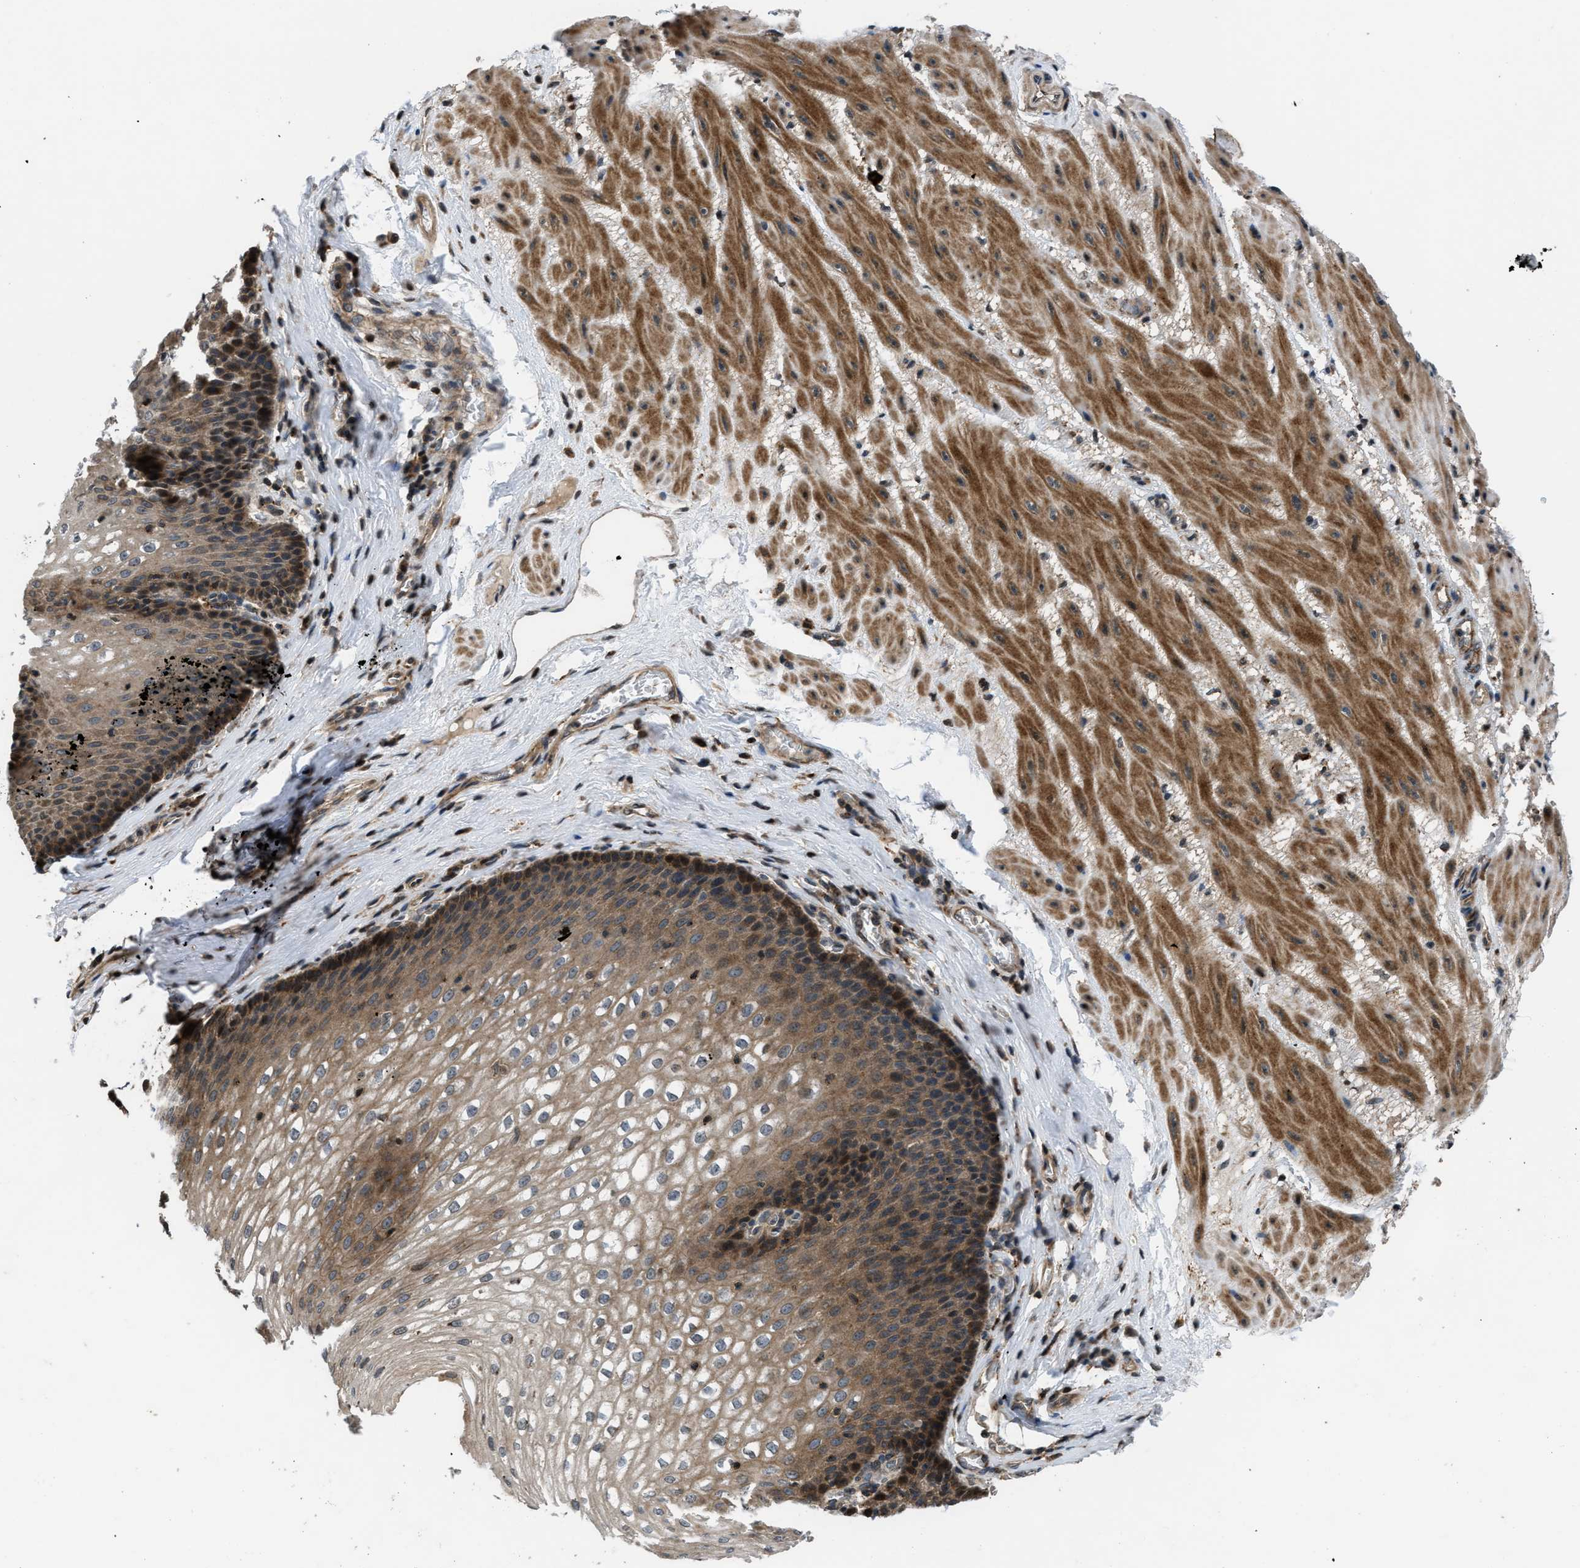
{"staining": {"intensity": "strong", "quantity": "25%-75%", "location": "cytoplasmic/membranous"}, "tissue": "esophagus", "cell_type": "Squamous epithelial cells", "image_type": "normal", "snomed": [{"axis": "morphology", "description": "Normal tissue, NOS"}, {"axis": "topography", "description": "Esophagus"}], "caption": "Esophagus stained for a protein (brown) reveals strong cytoplasmic/membranous positive staining in approximately 25%-75% of squamous epithelial cells.", "gene": "CTBS", "patient": {"sex": "male", "age": 48}}